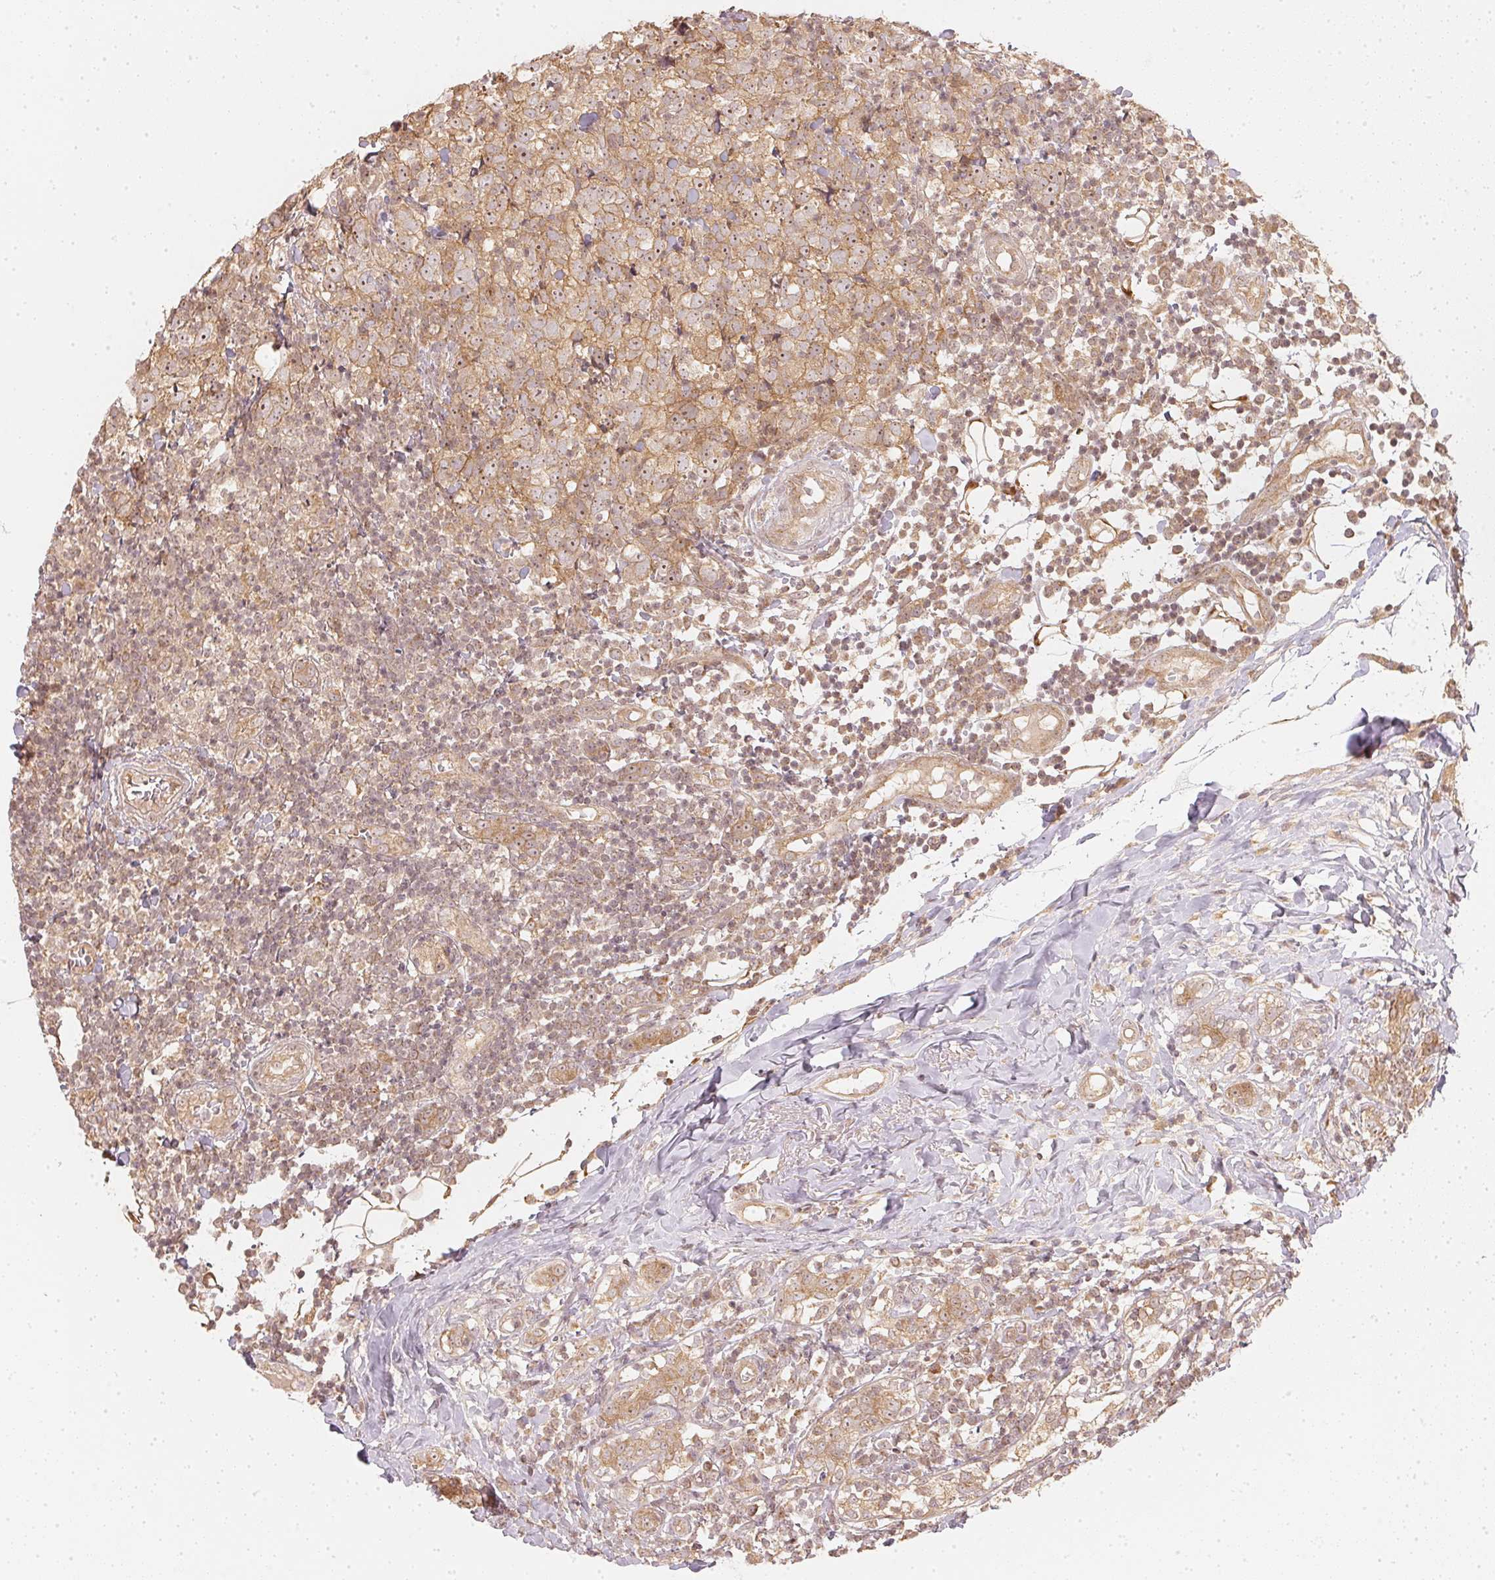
{"staining": {"intensity": "moderate", "quantity": ">75%", "location": "cytoplasmic/membranous,nuclear"}, "tissue": "breast cancer", "cell_type": "Tumor cells", "image_type": "cancer", "snomed": [{"axis": "morphology", "description": "Duct carcinoma"}, {"axis": "topography", "description": "Breast"}], "caption": "The micrograph shows staining of breast cancer (intraductal carcinoma), revealing moderate cytoplasmic/membranous and nuclear protein expression (brown color) within tumor cells.", "gene": "WDR54", "patient": {"sex": "female", "age": 30}}